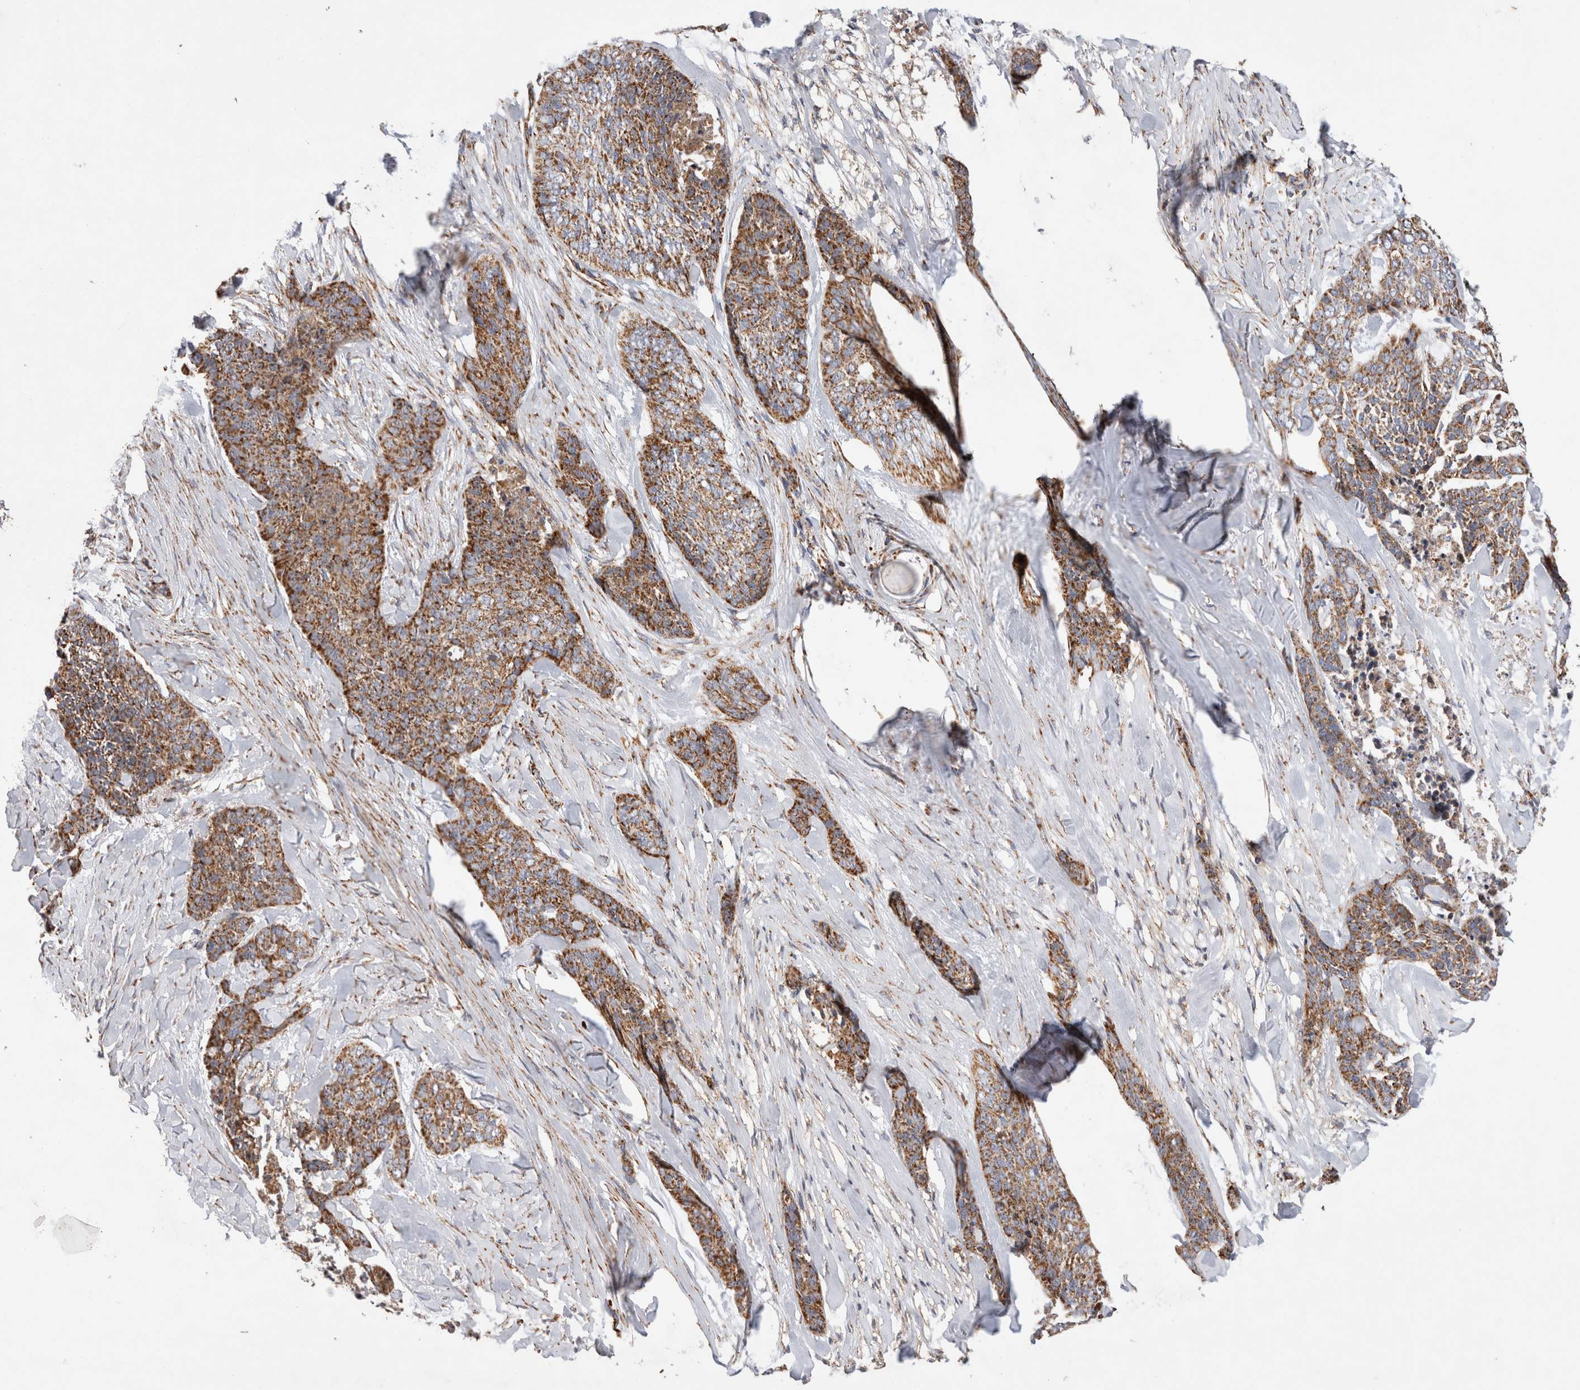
{"staining": {"intensity": "moderate", "quantity": ">75%", "location": "cytoplasmic/membranous"}, "tissue": "skin cancer", "cell_type": "Tumor cells", "image_type": "cancer", "snomed": [{"axis": "morphology", "description": "Basal cell carcinoma"}, {"axis": "topography", "description": "Skin"}], "caption": "There is medium levels of moderate cytoplasmic/membranous staining in tumor cells of skin cancer, as demonstrated by immunohistochemical staining (brown color).", "gene": "IARS2", "patient": {"sex": "female", "age": 64}}